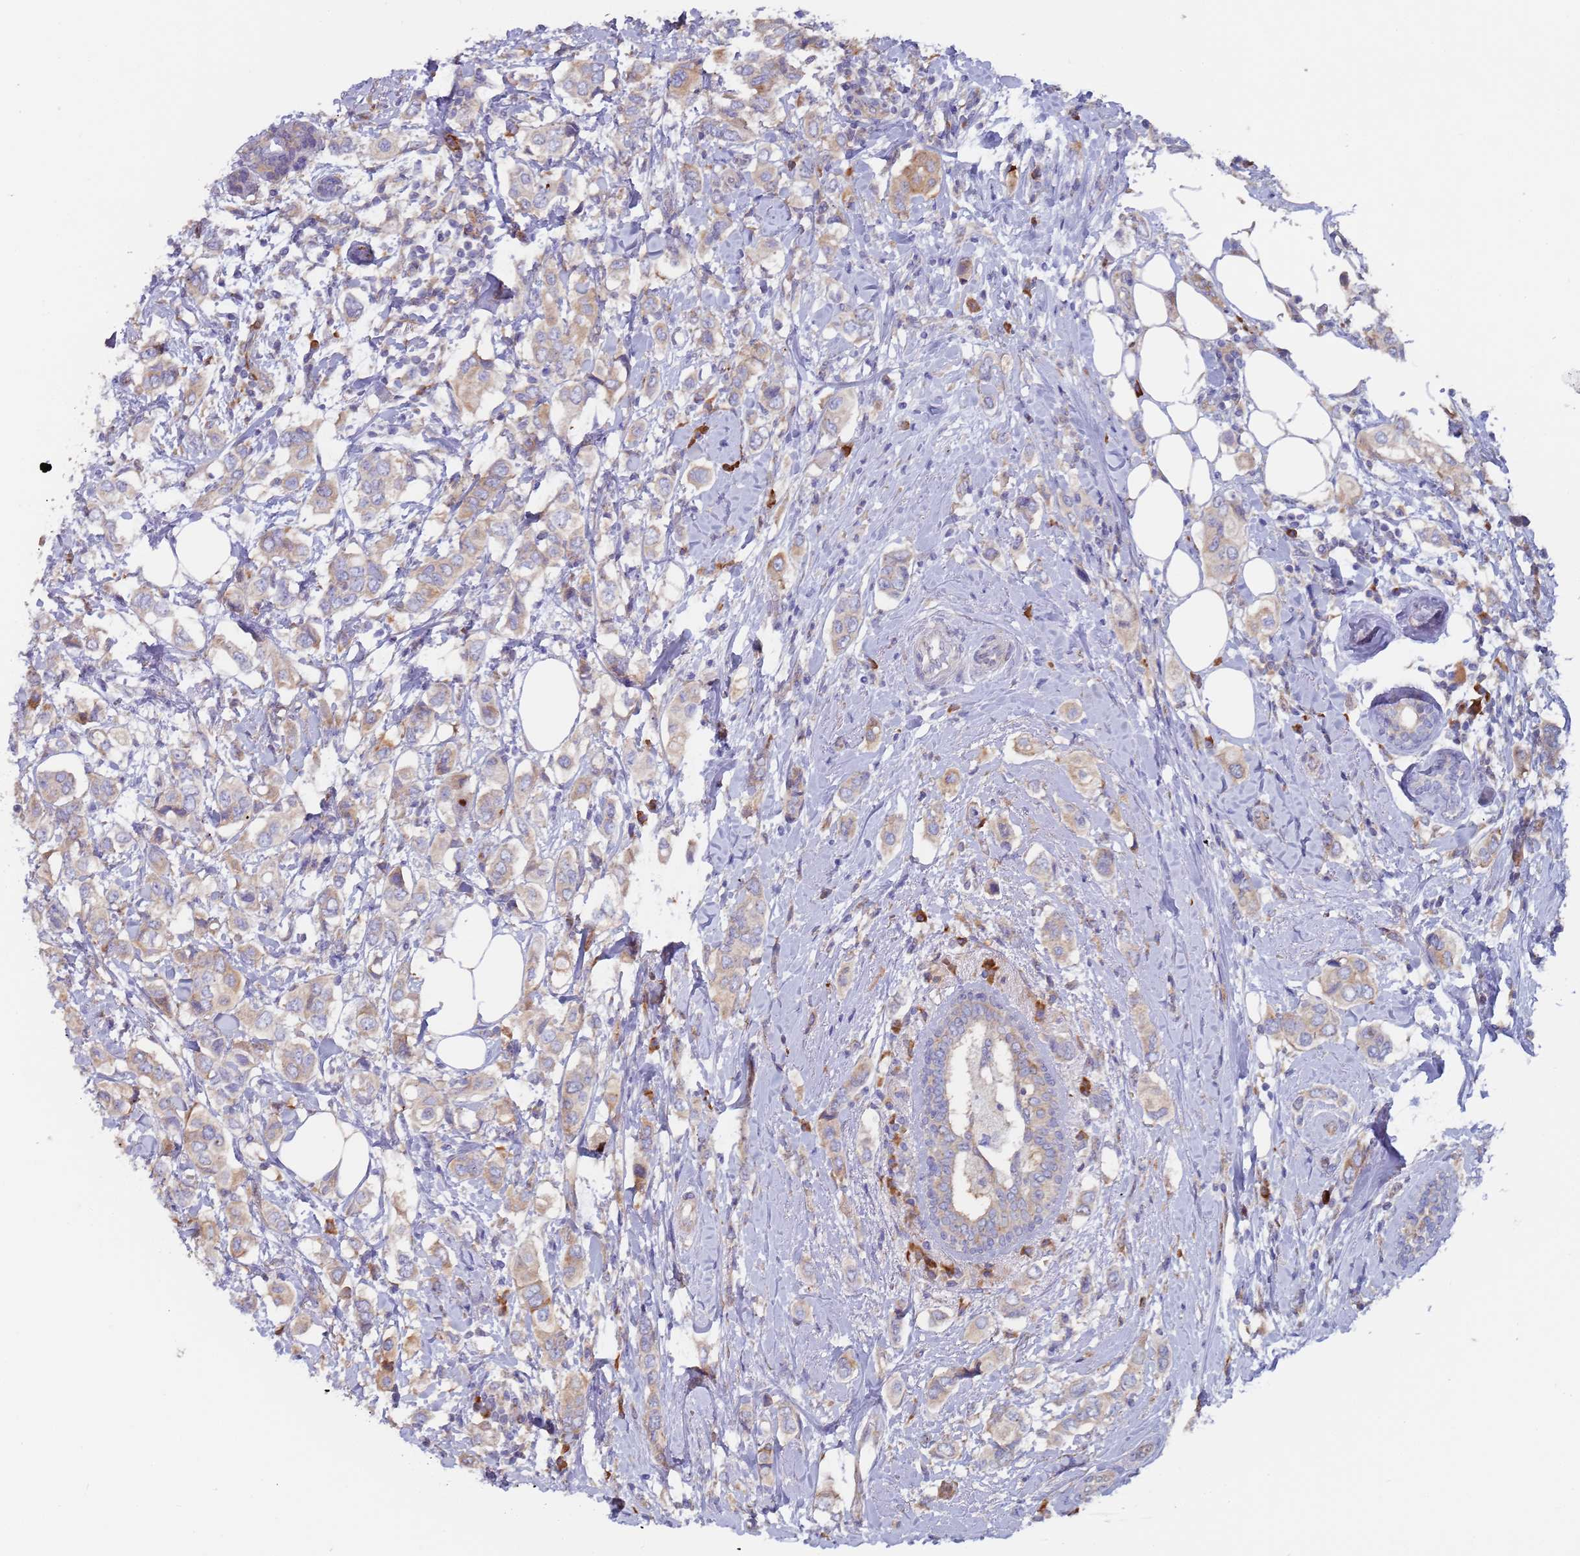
{"staining": {"intensity": "weak", "quantity": ">75%", "location": "cytoplasmic/membranous"}, "tissue": "breast cancer", "cell_type": "Tumor cells", "image_type": "cancer", "snomed": [{"axis": "morphology", "description": "Lobular carcinoma"}, {"axis": "topography", "description": "Breast"}], "caption": "Immunohistochemistry (IHC) photomicrograph of breast lobular carcinoma stained for a protein (brown), which shows low levels of weak cytoplasmic/membranous positivity in about >75% of tumor cells.", "gene": "ZNF844", "patient": {"sex": "female", "age": 51}}